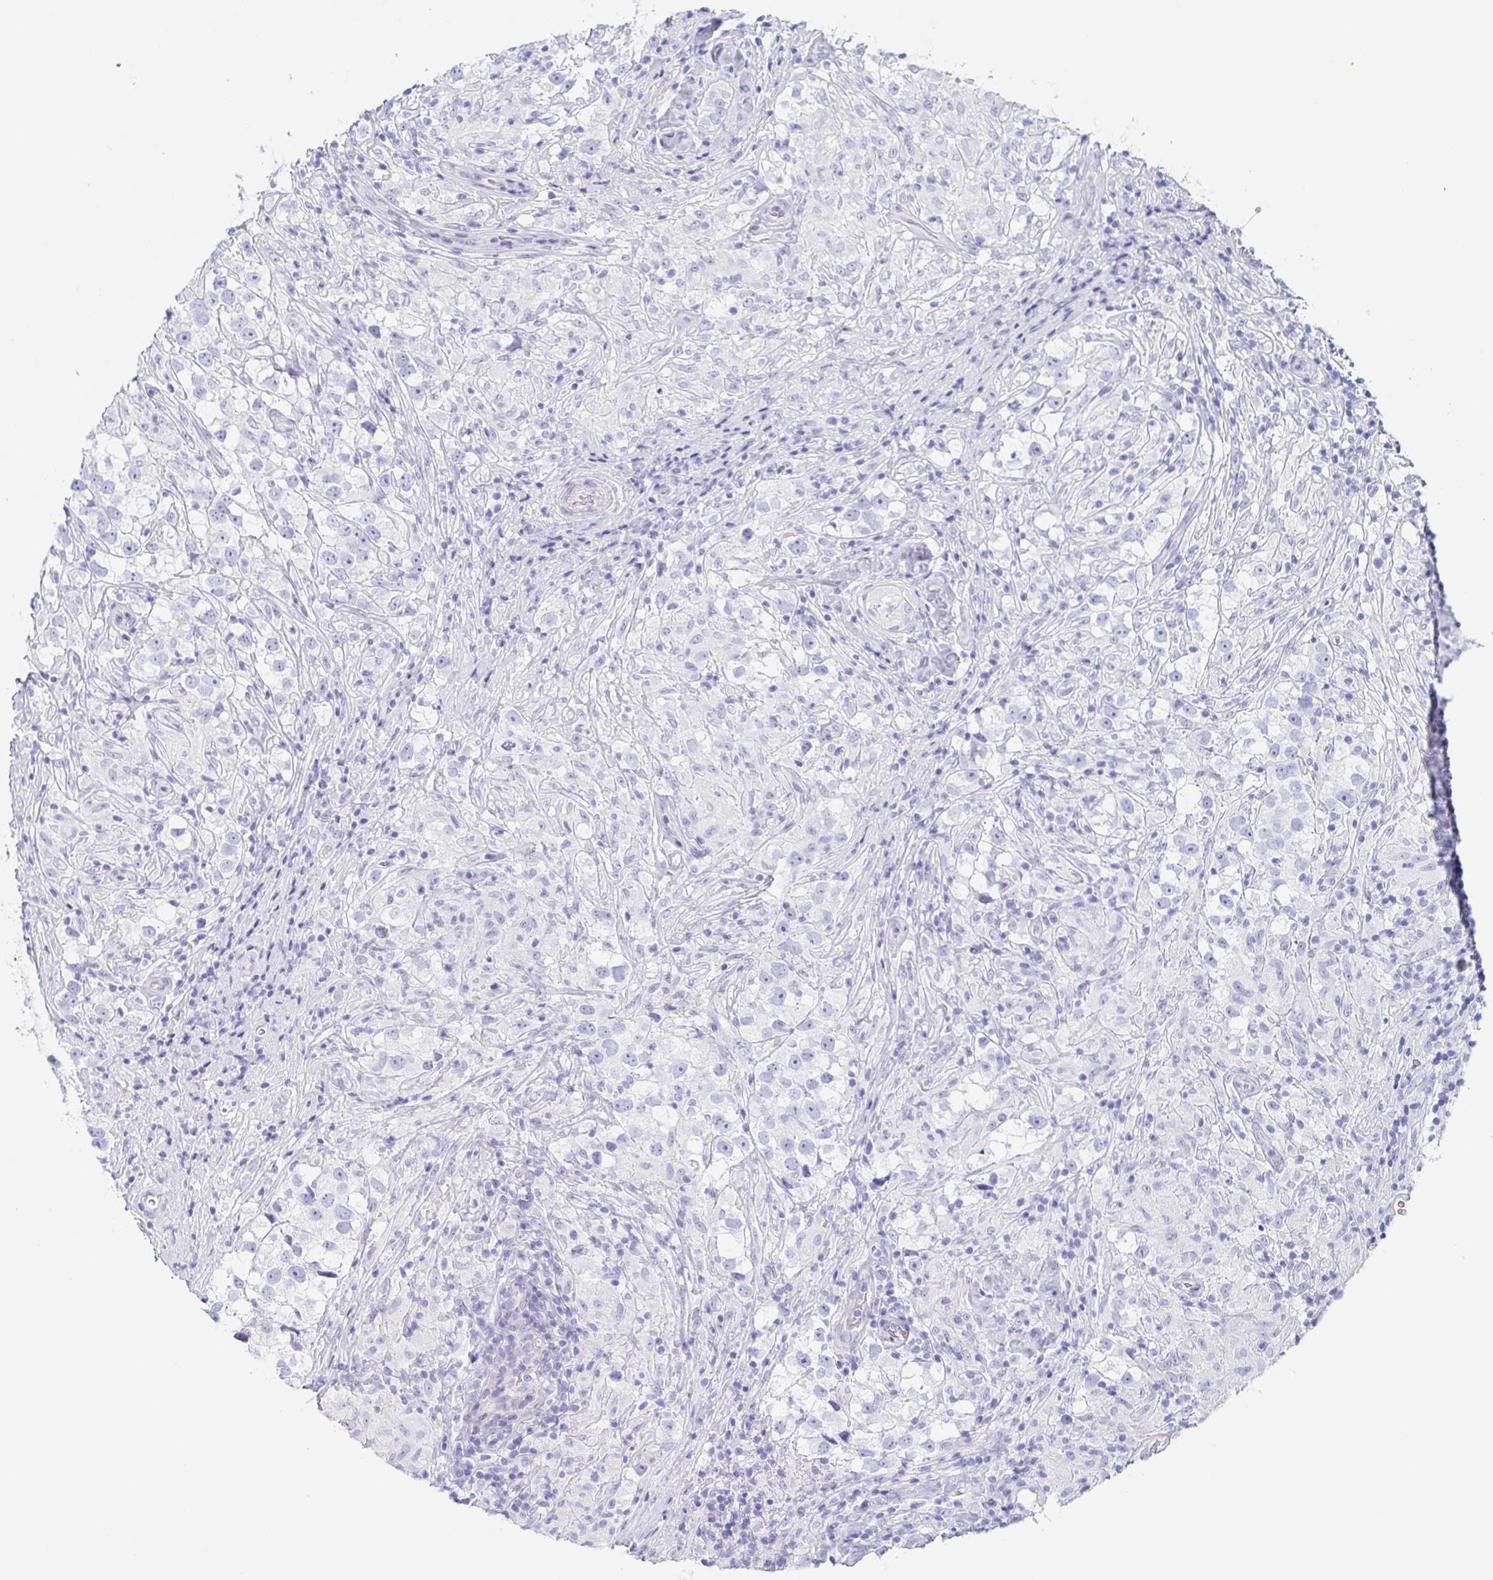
{"staining": {"intensity": "negative", "quantity": "none", "location": "none"}, "tissue": "testis cancer", "cell_type": "Tumor cells", "image_type": "cancer", "snomed": [{"axis": "morphology", "description": "Seminoma, NOS"}, {"axis": "topography", "description": "Testis"}], "caption": "The micrograph shows no significant expression in tumor cells of testis cancer.", "gene": "PRR4", "patient": {"sex": "male", "age": 46}}